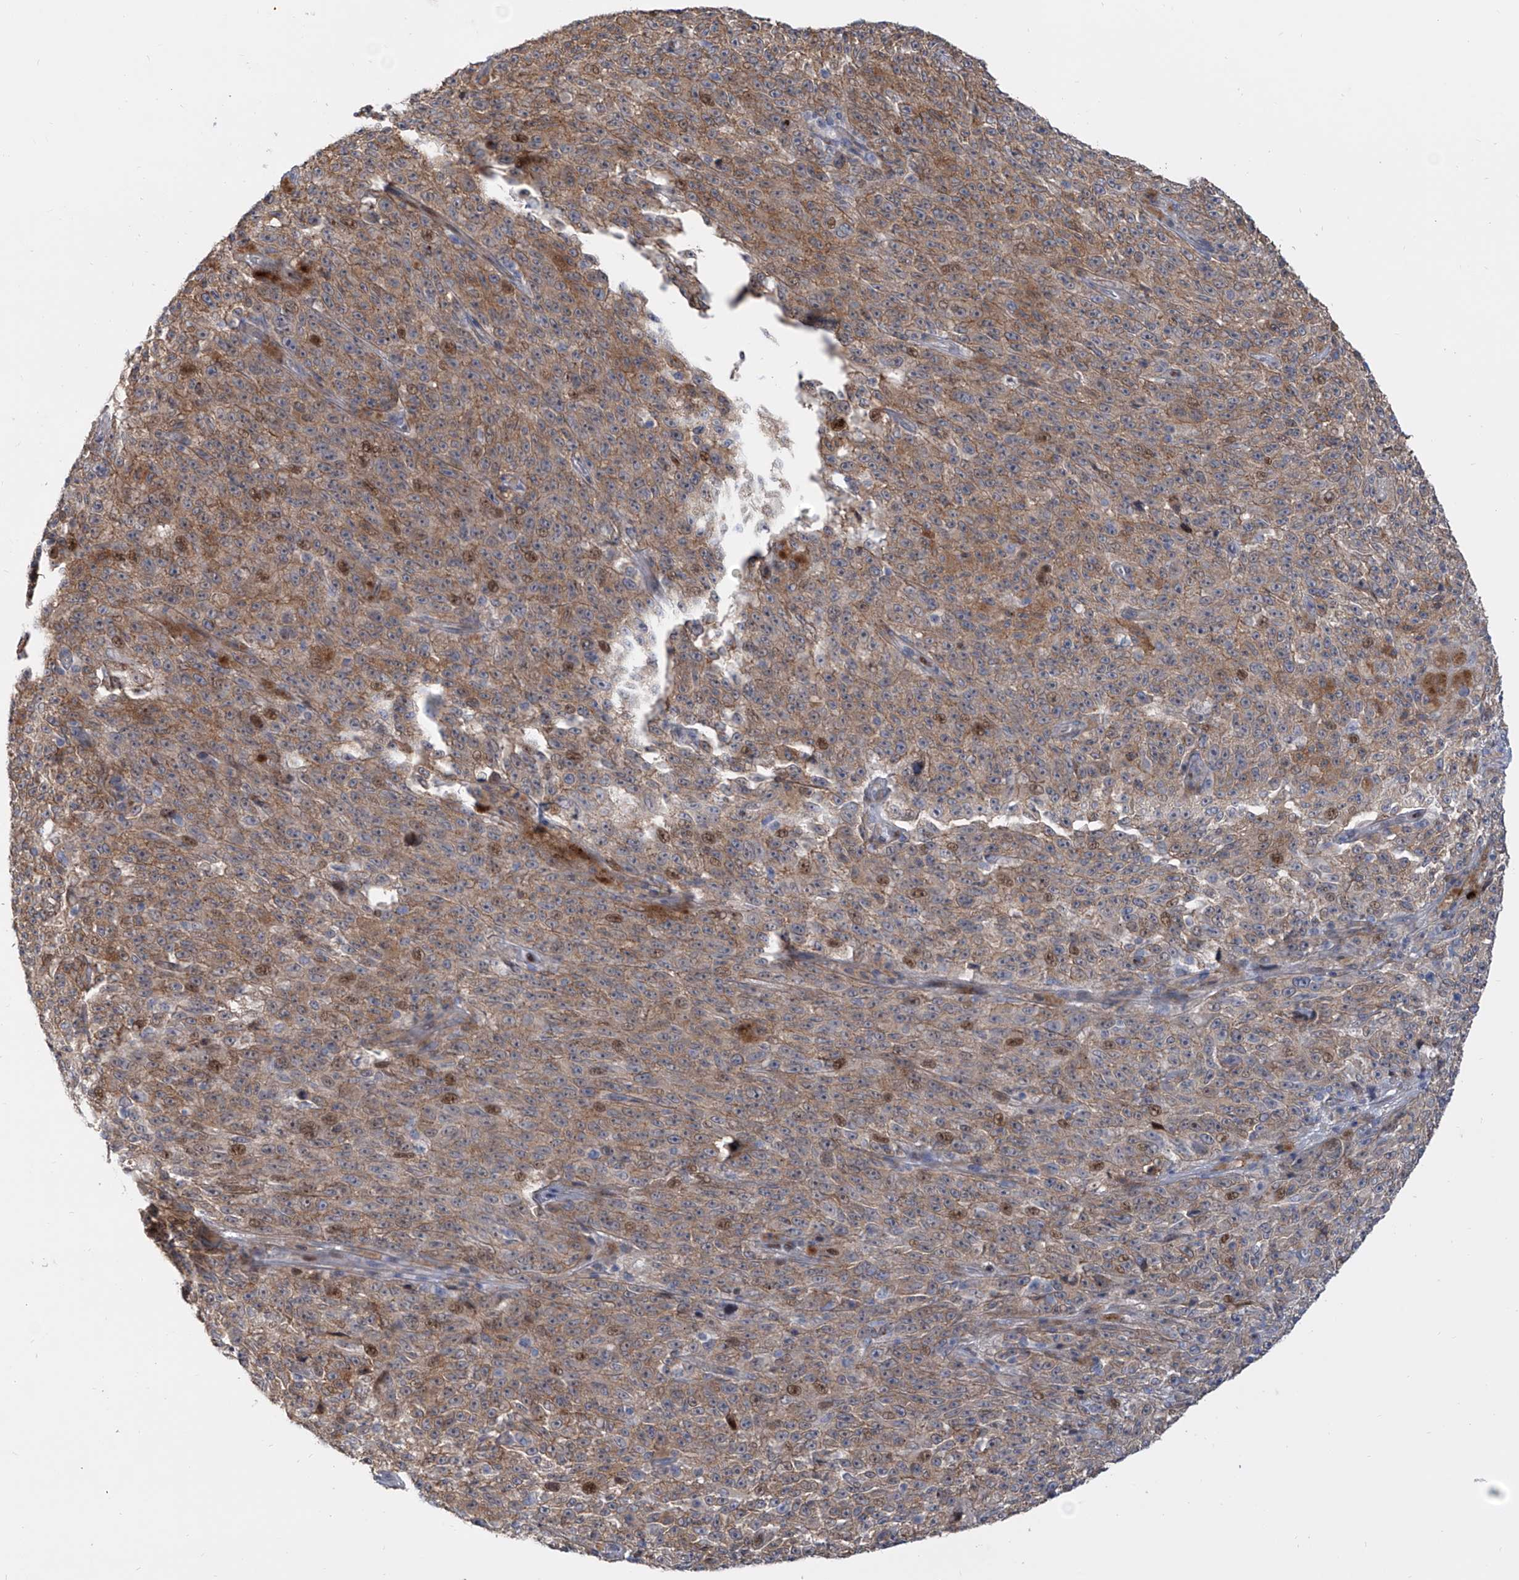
{"staining": {"intensity": "moderate", "quantity": "25%-75%", "location": "cytoplasmic/membranous,nuclear"}, "tissue": "melanoma", "cell_type": "Tumor cells", "image_type": "cancer", "snomed": [{"axis": "morphology", "description": "Malignant melanoma, NOS"}, {"axis": "topography", "description": "Skin"}], "caption": "Tumor cells display medium levels of moderate cytoplasmic/membranous and nuclear expression in about 25%-75% of cells in melanoma.", "gene": "LRRC1", "patient": {"sex": "female", "age": 82}}